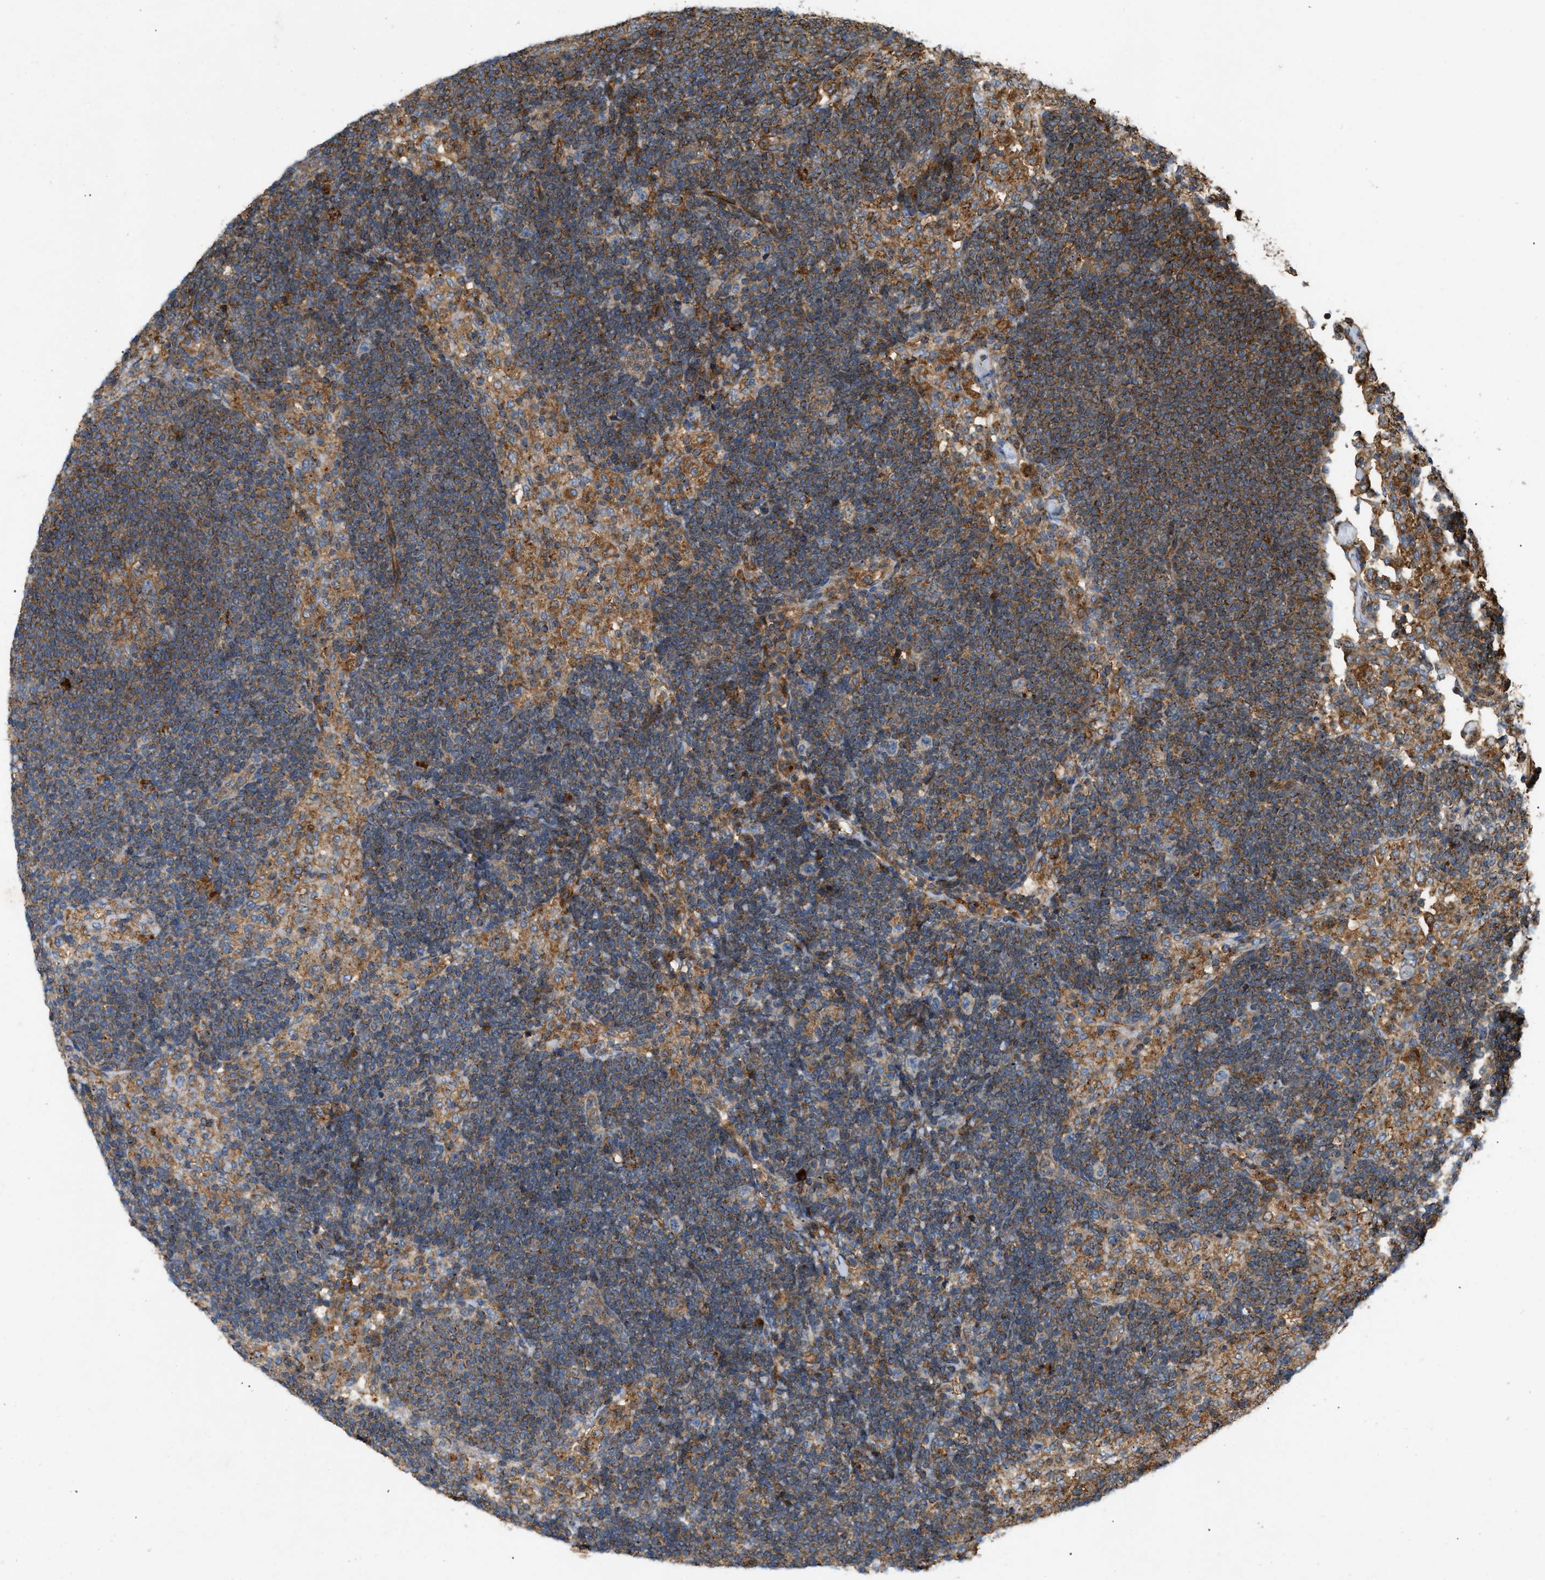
{"staining": {"intensity": "moderate", "quantity": "25%-75%", "location": "cytoplasmic/membranous"}, "tissue": "lymph node", "cell_type": "Germinal center cells", "image_type": "normal", "snomed": [{"axis": "morphology", "description": "Normal tissue, NOS"}, {"axis": "morphology", "description": "Carcinoid, malignant, NOS"}, {"axis": "topography", "description": "Lymph node"}], "caption": "Immunohistochemistry of benign human lymph node shows medium levels of moderate cytoplasmic/membranous positivity in about 25%-75% of germinal center cells.", "gene": "GNB4", "patient": {"sex": "male", "age": 47}}